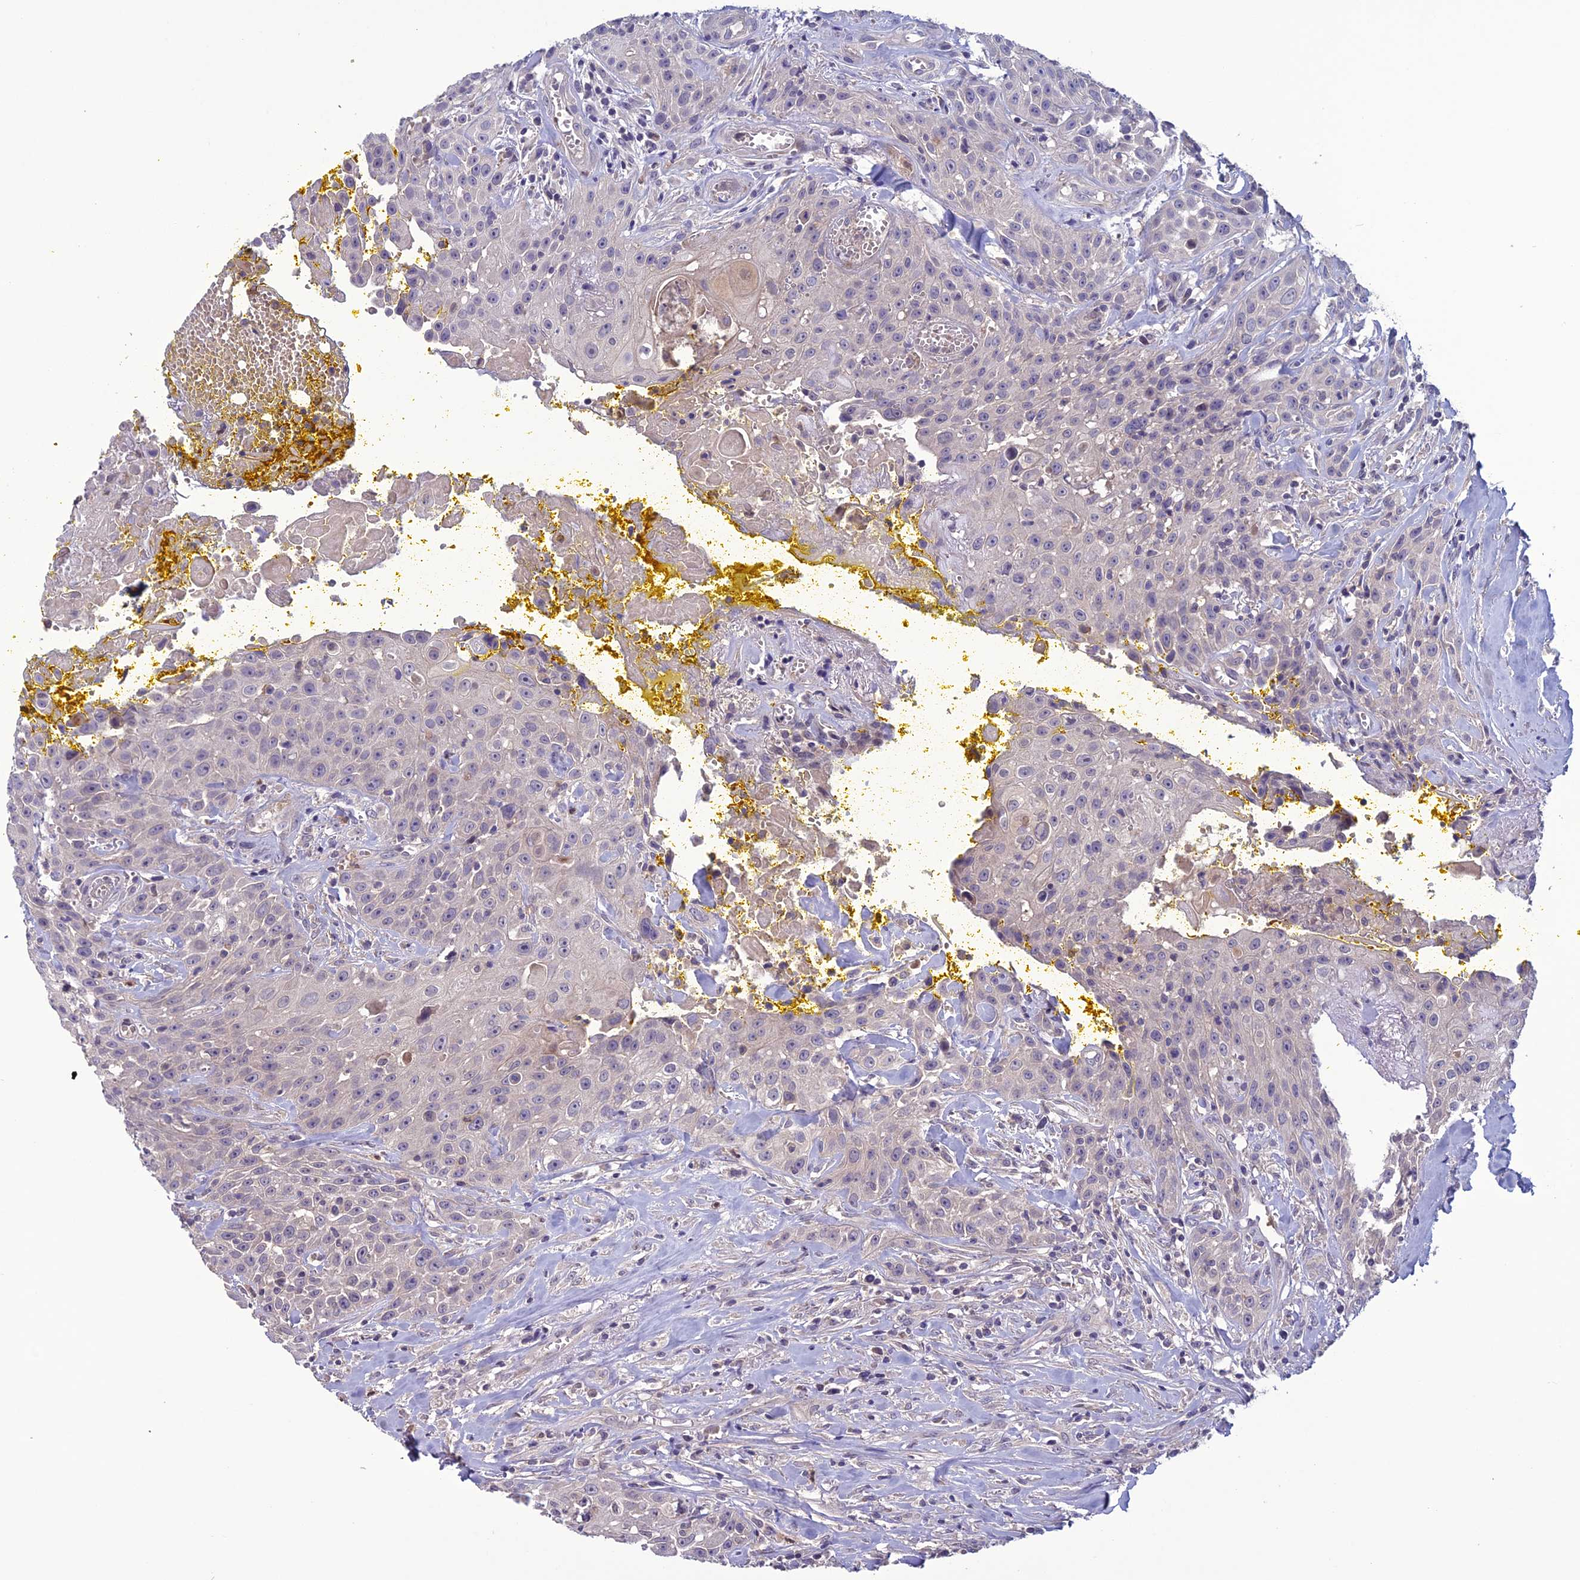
{"staining": {"intensity": "negative", "quantity": "none", "location": "none"}, "tissue": "head and neck cancer", "cell_type": "Tumor cells", "image_type": "cancer", "snomed": [{"axis": "morphology", "description": "Squamous cell carcinoma, NOS"}, {"axis": "topography", "description": "Oral tissue"}, {"axis": "topography", "description": "Head-Neck"}], "caption": "An immunohistochemistry (IHC) micrograph of head and neck cancer is shown. There is no staining in tumor cells of head and neck cancer.", "gene": "C2orf76", "patient": {"sex": "female", "age": 82}}